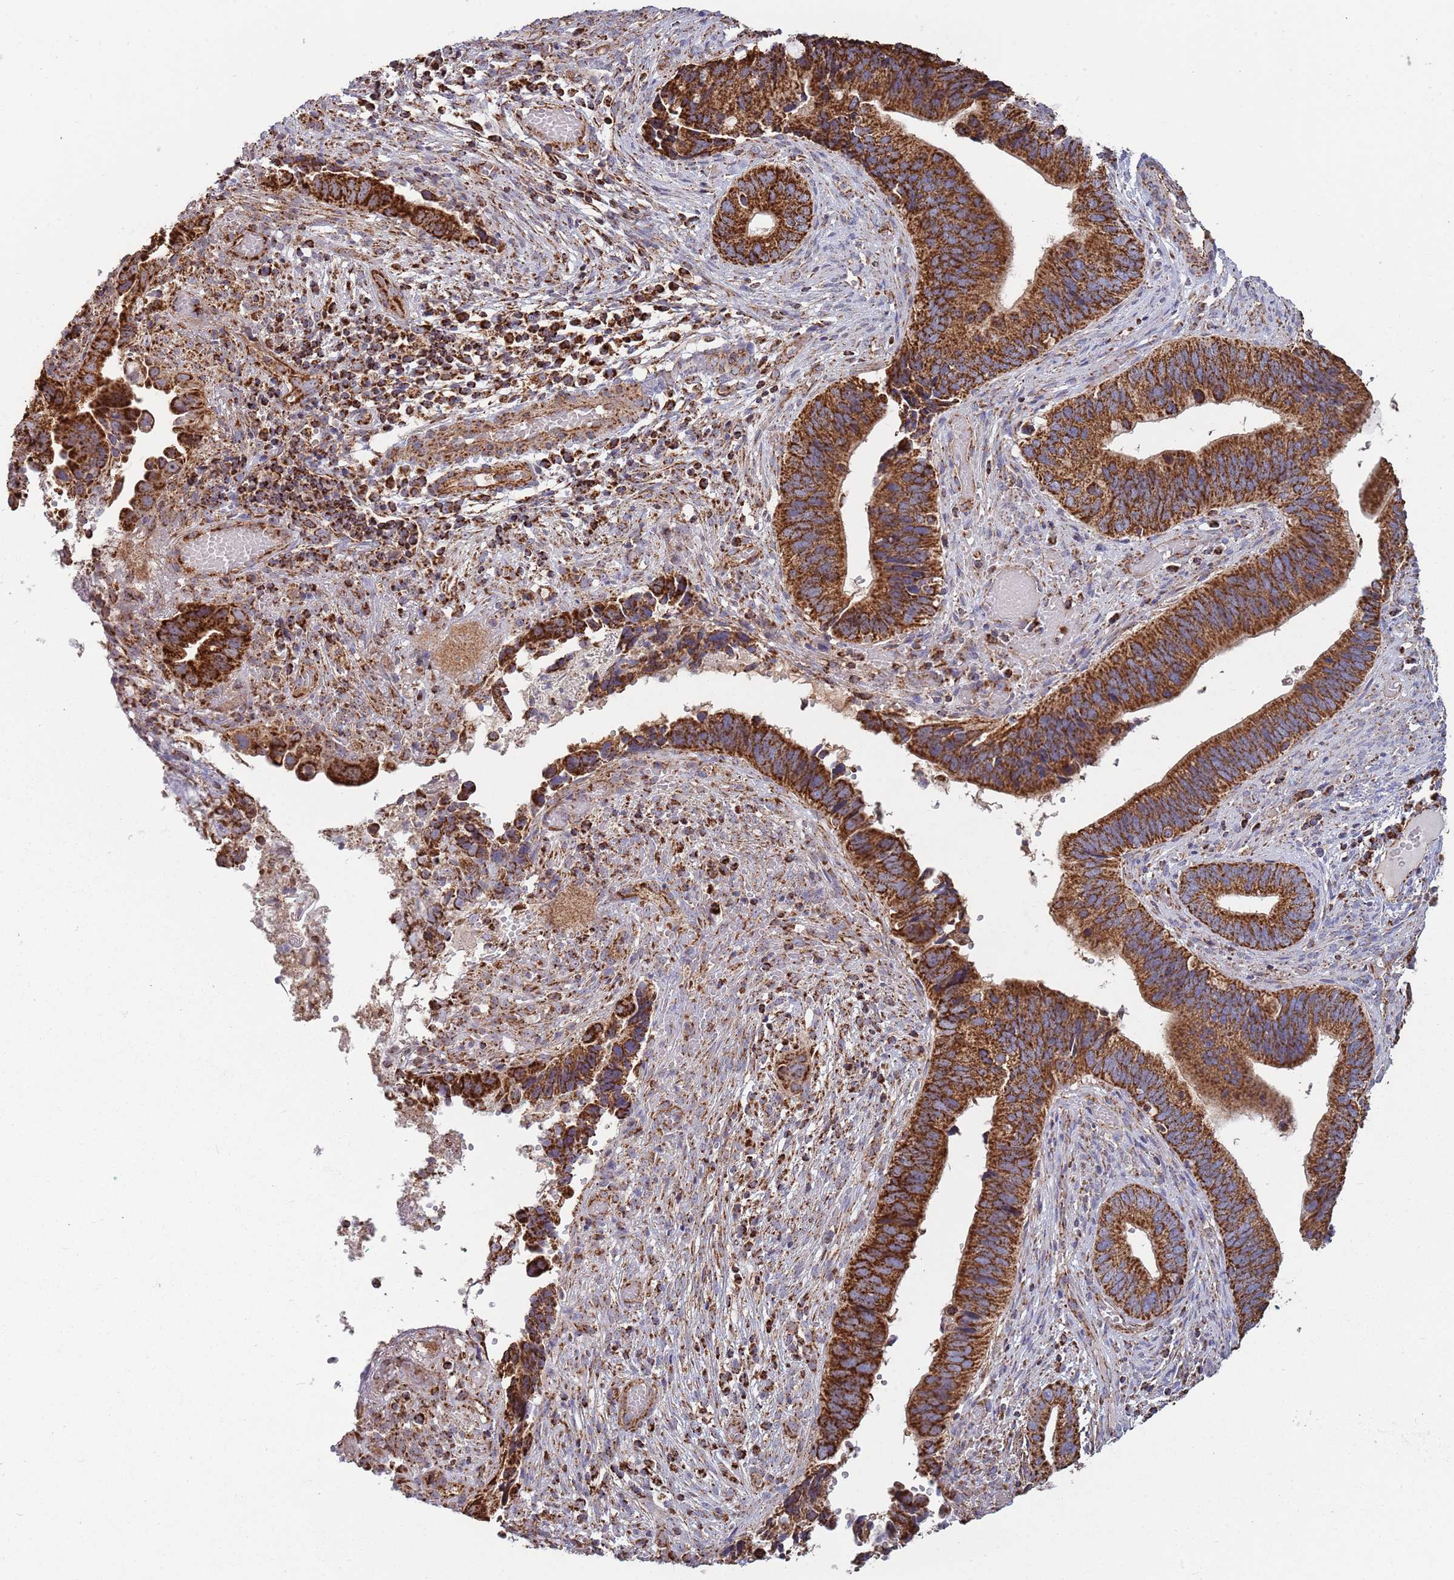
{"staining": {"intensity": "strong", "quantity": ">75%", "location": "cytoplasmic/membranous"}, "tissue": "cervical cancer", "cell_type": "Tumor cells", "image_type": "cancer", "snomed": [{"axis": "morphology", "description": "Adenocarcinoma, NOS"}, {"axis": "topography", "description": "Cervix"}], "caption": "Cervical cancer stained for a protein (brown) displays strong cytoplasmic/membranous positive positivity in approximately >75% of tumor cells.", "gene": "VPS16", "patient": {"sex": "female", "age": 42}}